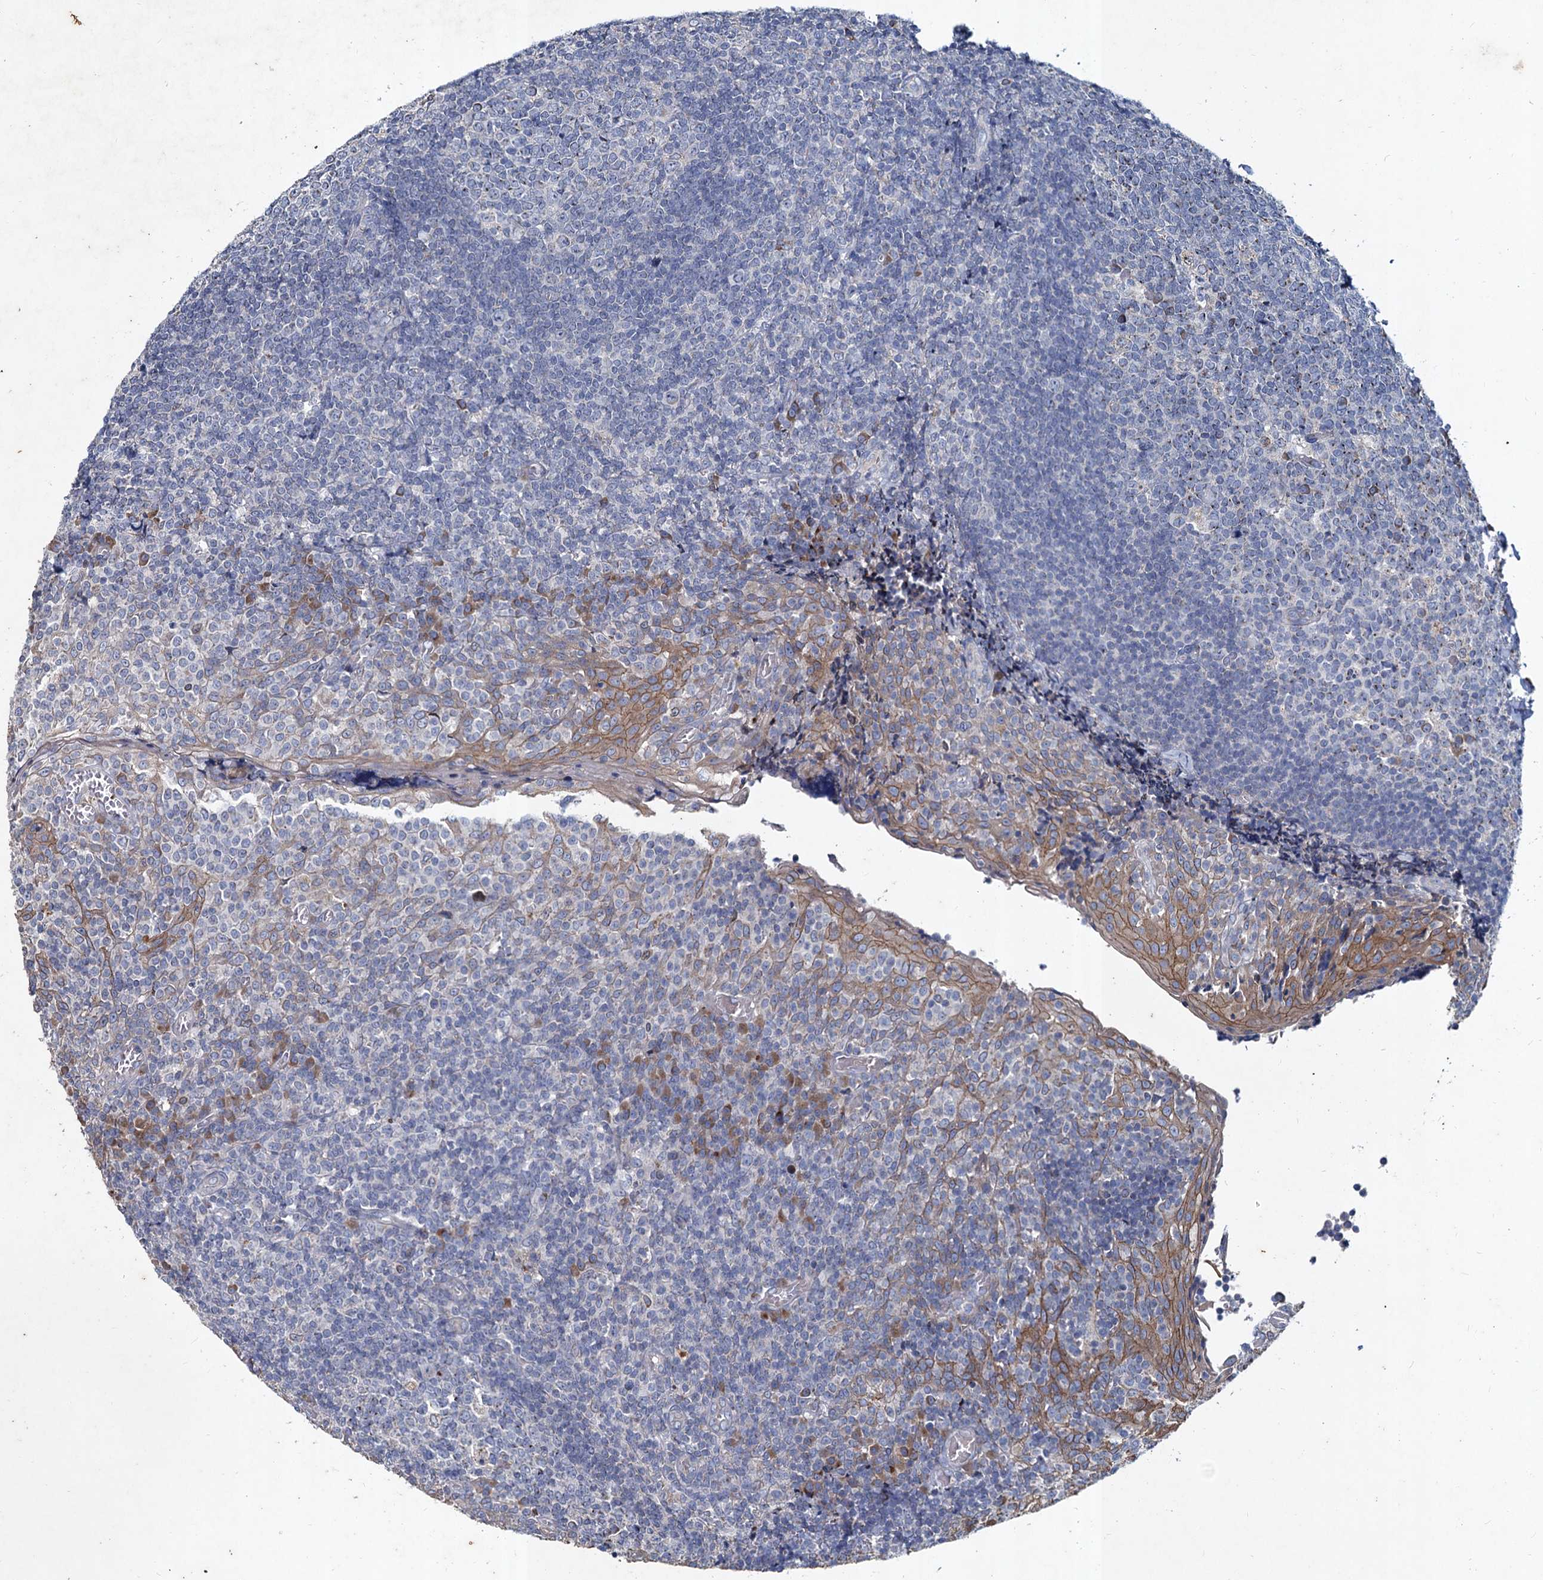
{"staining": {"intensity": "moderate", "quantity": "<25%", "location": "cytoplasmic/membranous"}, "tissue": "tonsil", "cell_type": "Germinal center cells", "image_type": "normal", "snomed": [{"axis": "morphology", "description": "Normal tissue, NOS"}, {"axis": "topography", "description": "Tonsil"}], "caption": "Immunohistochemical staining of benign human tonsil displays low levels of moderate cytoplasmic/membranous staining in approximately <25% of germinal center cells. (Brightfield microscopy of DAB IHC at high magnification).", "gene": "TMX2", "patient": {"sex": "female", "age": 19}}